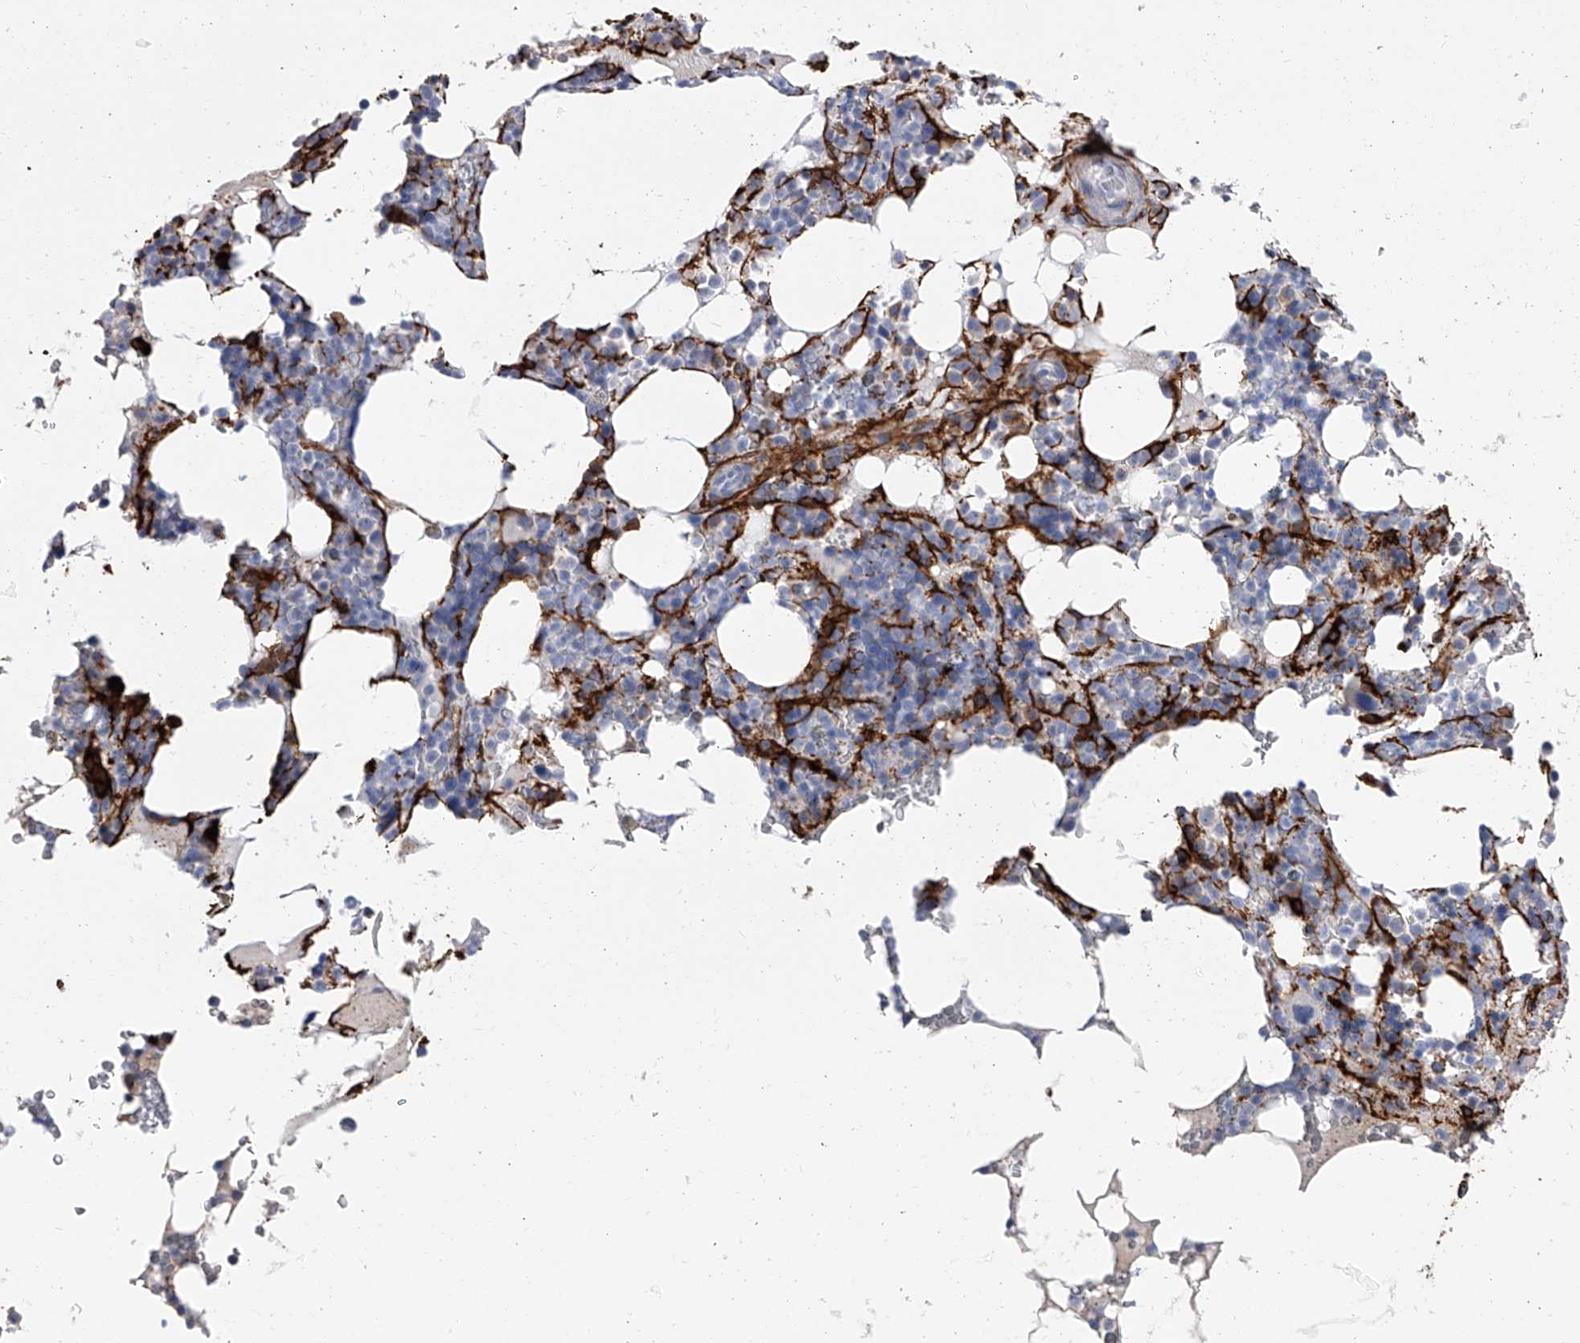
{"staining": {"intensity": "negative", "quantity": "none", "location": "none"}, "tissue": "bone marrow", "cell_type": "Hematopoietic cells", "image_type": "normal", "snomed": [{"axis": "morphology", "description": "Normal tissue, NOS"}, {"axis": "topography", "description": "Bone marrow"}], "caption": "An immunohistochemistry photomicrograph of benign bone marrow is shown. There is no staining in hematopoietic cells of bone marrow.", "gene": "ALG14", "patient": {"sex": "male", "age": 58}}